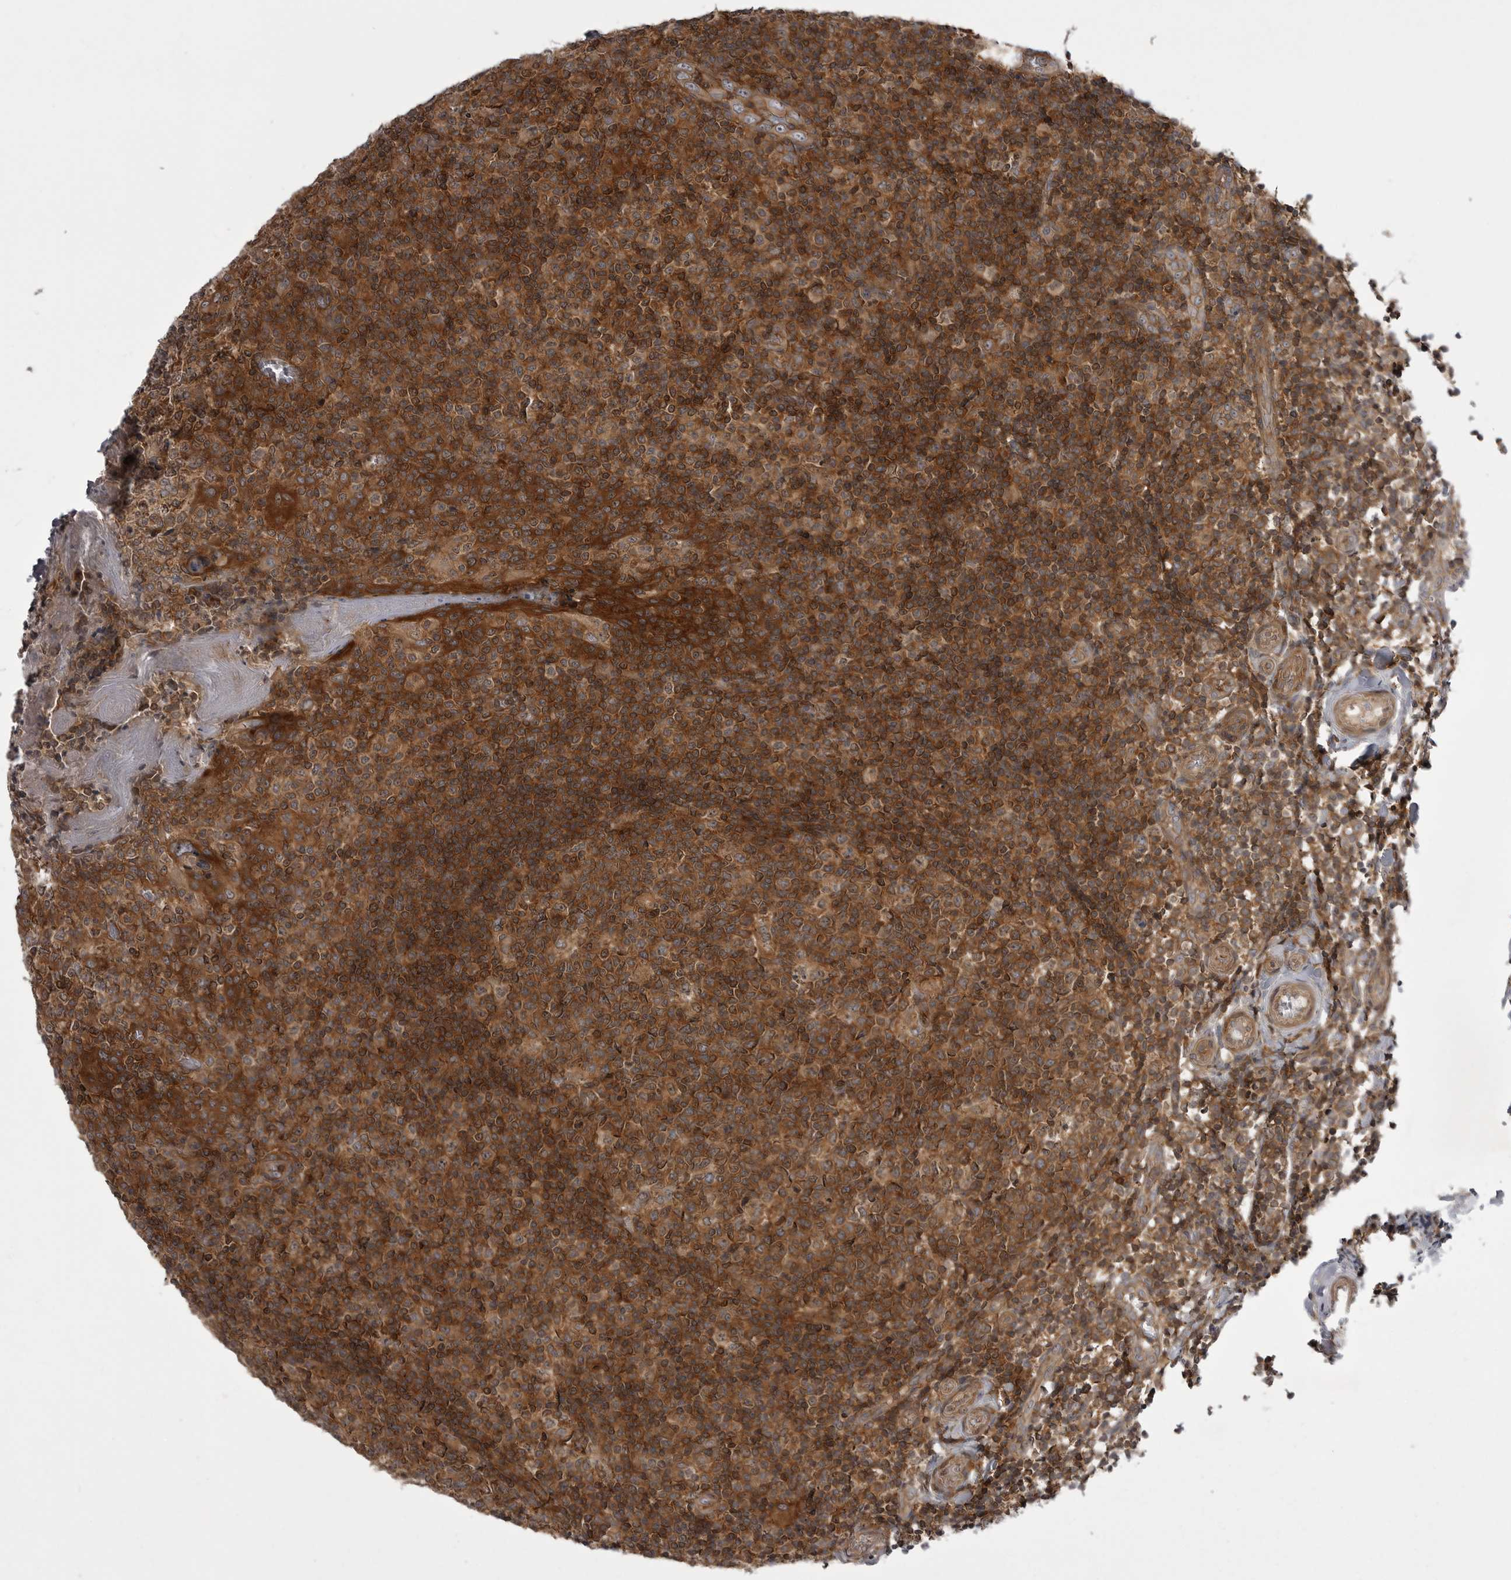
{"staining": {"intensity": "strong", "quantity": ">75%", "location": "cytoplasmic/membranous"}, "tissue": "tonsil", "cell_type": "Germinal center cells", "image_type": "normal", "snomed": [{"axis": "morphology", "description": "Normal tissue, NOS"}, {"axis": "topography", "description": "Tonsil"}], "caption": "Protein expression analysis of unremarkable human tonsil reveals strong cytoplasmic/membranous positivity in approximately >75% of germinal center cells. (brown staining indicates protein expression, while blue staining denotes nuclei).", "gene": "STK24", "patient": {"sex": "female", "age": 19}}